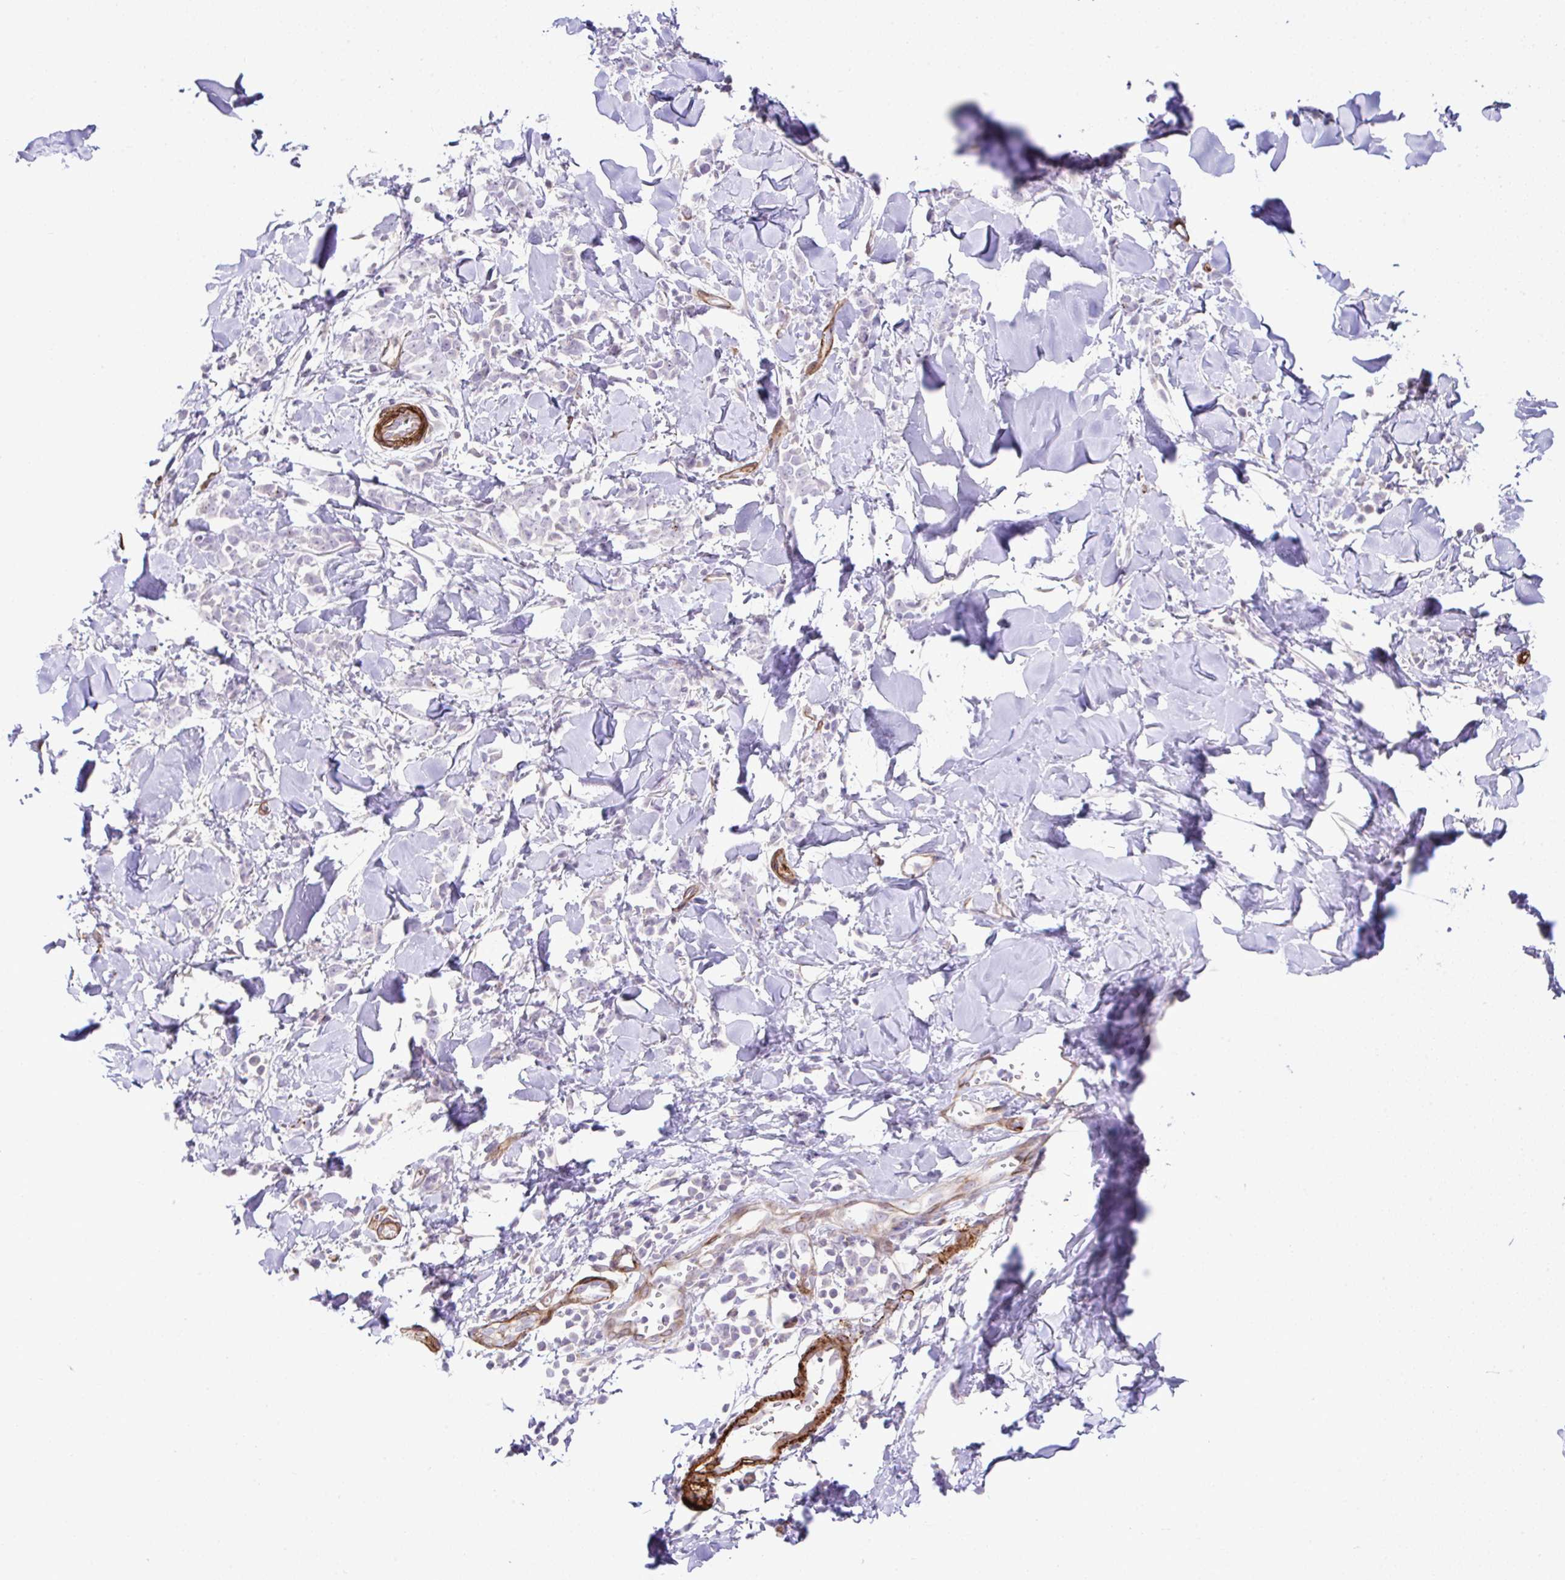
{"staining": {"intensity": "negative", "quantity": "none", "location": "none"}, "tissue": "breast cancer", "cell_type": "Tumor cells", "image_type": "cancer", "snomed": [{"axis": "morphology", "description": "Lobular carcinoma"}, {"axis": "topography", "description": "Breast"}], "caption": "Breast lobular carcinoma stained for a protein using IHC exhibits no staining tumor cells.", "gene": "FBXO34", "patient": {"sex": "female", "age": 91}}